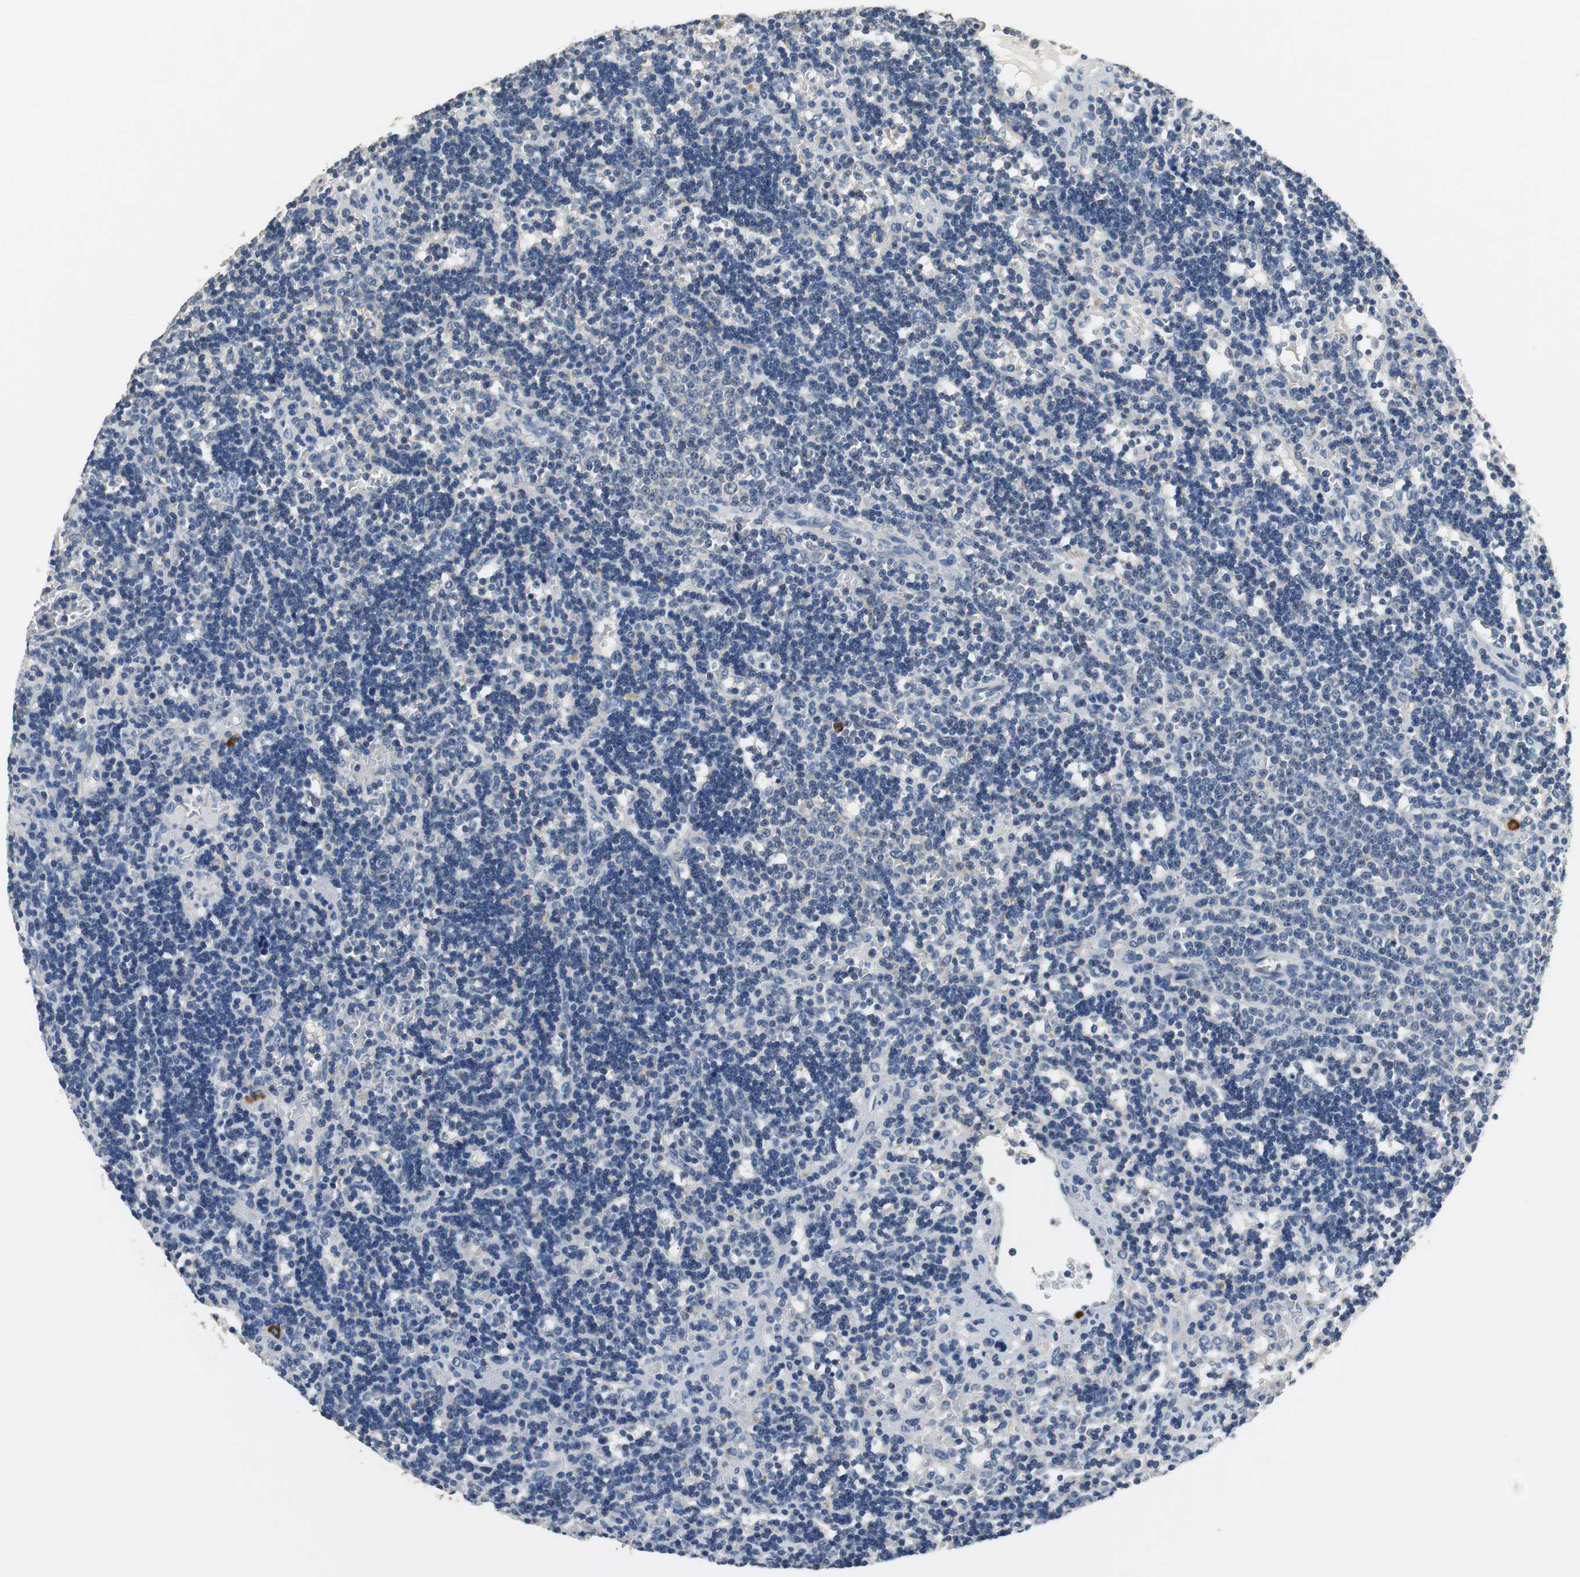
{"staining": {"intensity": "negative", "quantity": "none", "location": "none"}, "tissue": "lymphoma", "cell_type": "Tumor cells", "image_type": "cancer", "snomed": [{"axis": "morphology", "description": "Malignant lymphoma, non-Hodgkin's type, Low grade"}, {"axis": "topography", "description": "Spleen"}], "caption": "This photomicrograph is of low-grade malignant lymphoma, non-Hodgkin's type stained with immunohistochemistry to label a protein in brown with the nuclei are counter-stained blue. There is no staining in tumor cells.", "gene": "MTIF2", "patient": {"sex": "male", "age": 60}}